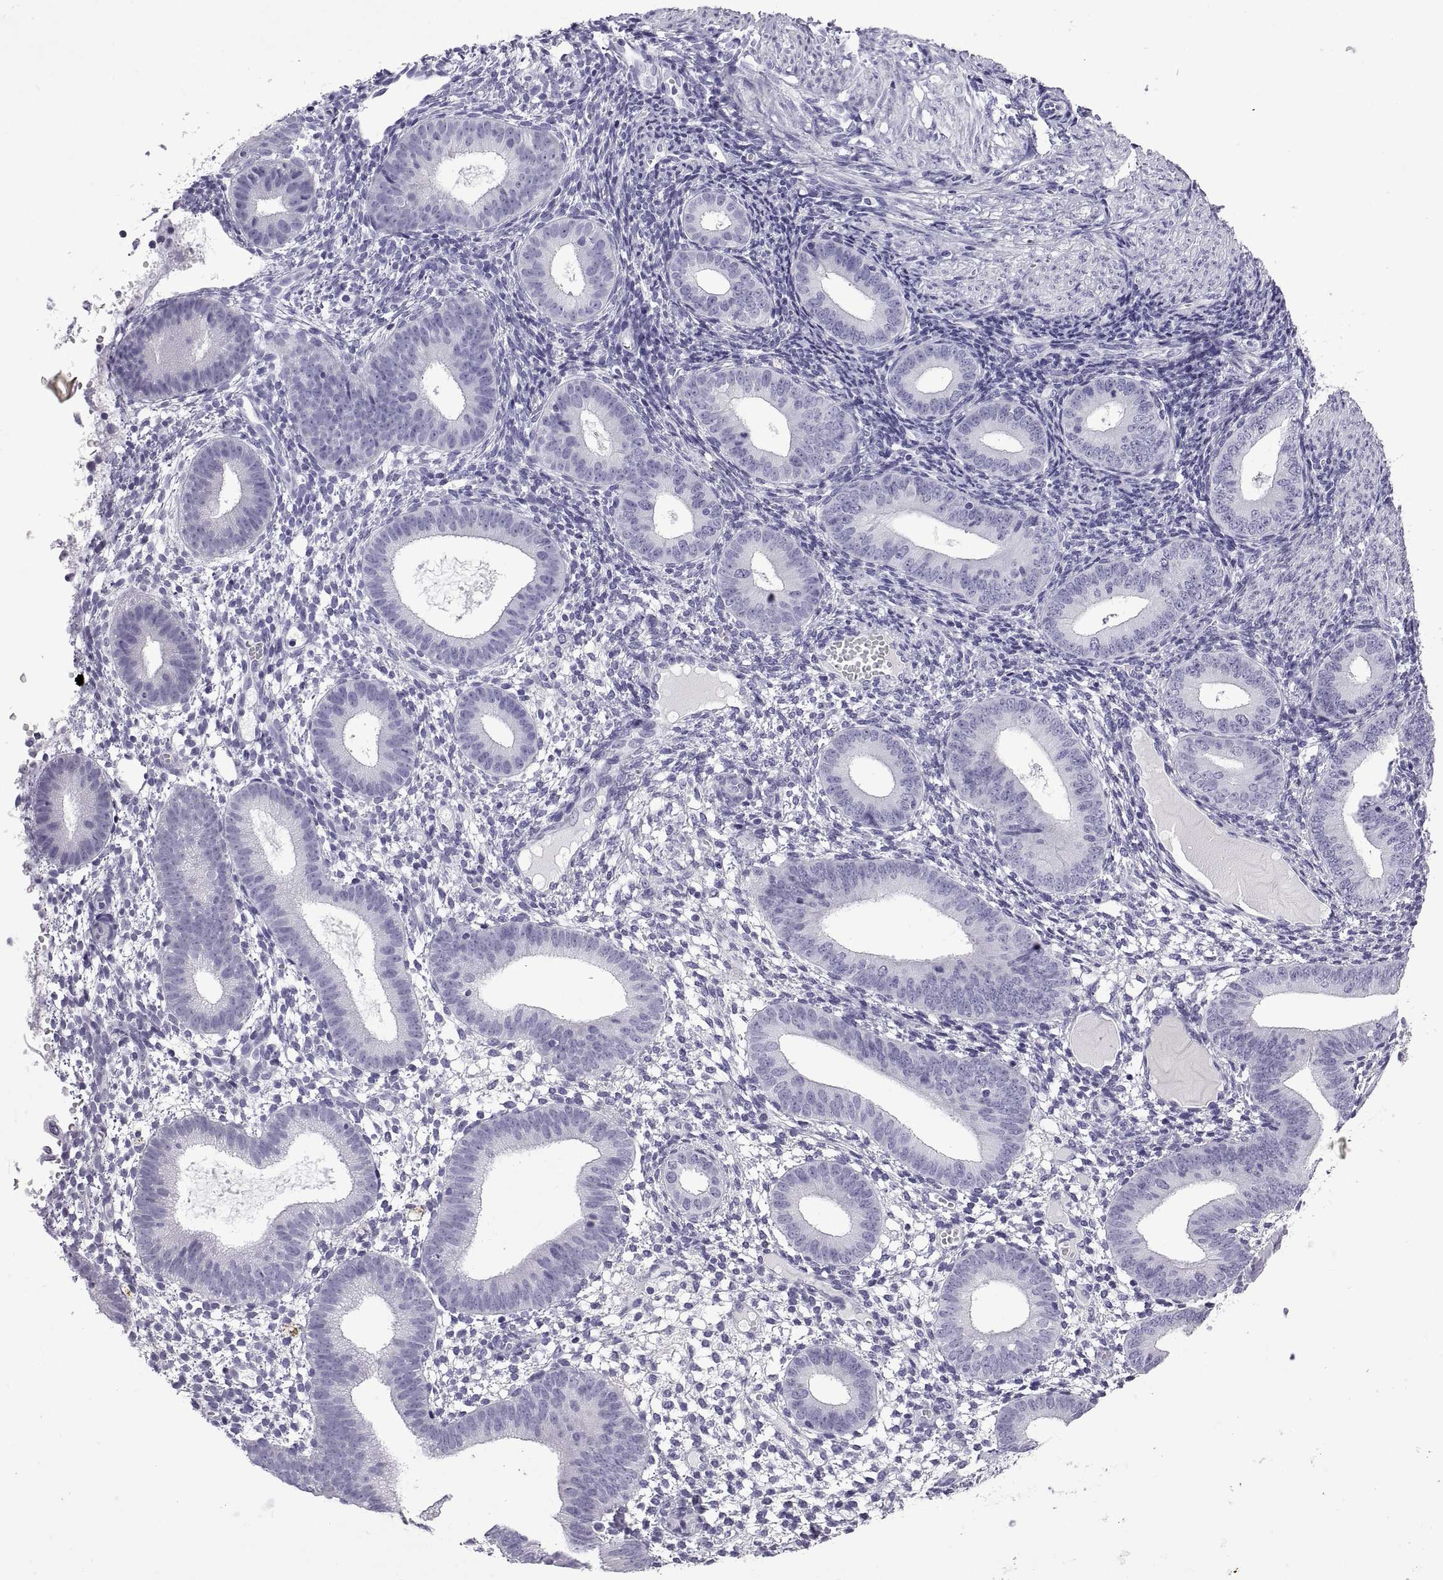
{"staining": {"intensity": "negative", "quantity": "none", "location": "none"}, "tissue": "endometrium", "cell_type": "Cells in endometrial stroma", "image_type": "normal", "snomed": [{"axis": "morphology", "description": "Normal tissue, NOS"}, {"axis": "topography", "description": "Endometrium"}], "caption": "Immunohistochemistry (IHC) of normal endometrium exhibits no staining in cells in endometrial stroma. (Brightfield microscopy of DAB (3,3'-diaminobenzidine) immunohistochemistry at high magnification).", "gene": "CRISP1", "patient": {"sex": "female", "age": 39}}